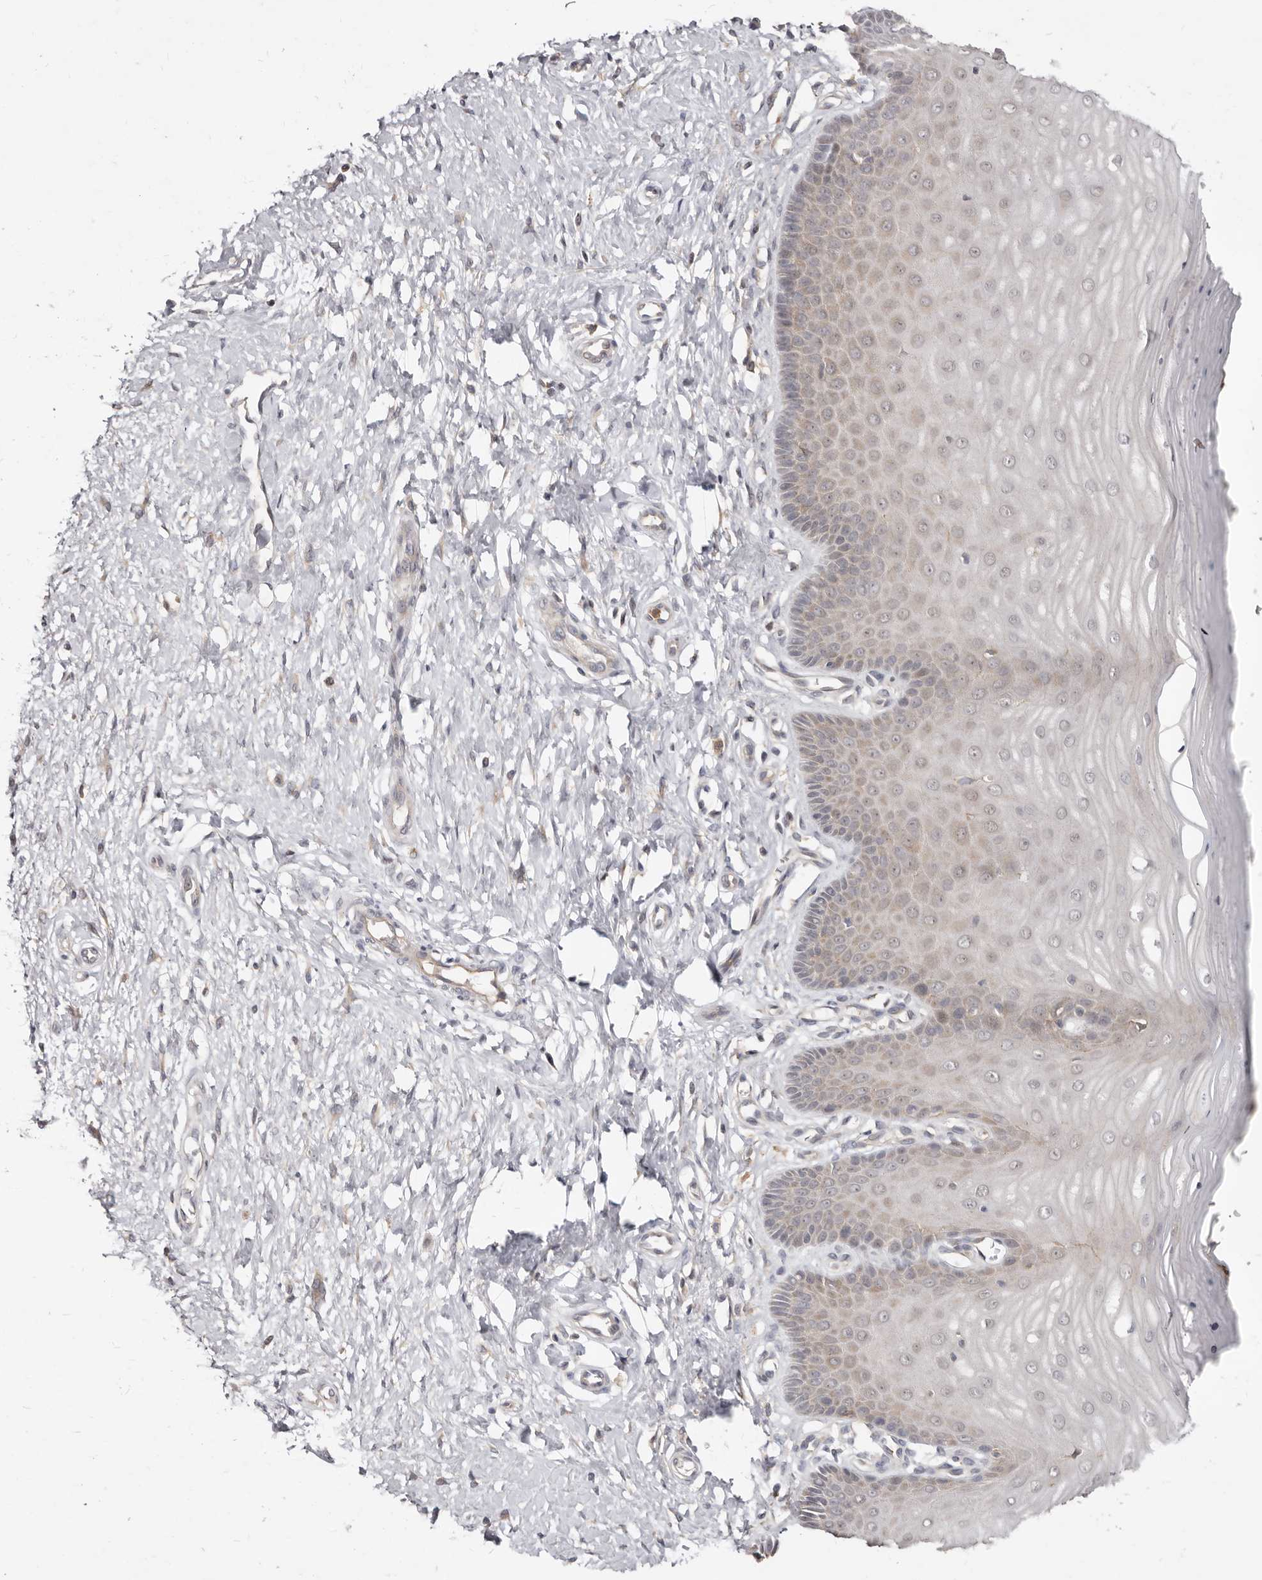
{"staining": {"intensity": "moderate", "quantity": ">75%", "location": "cytoplasmic/membranous"}, "tissue": "cervix", "cell_type": "Glandular cells", "image_type": "normal", "snomed": [{"axis": "morphology", "description": "Normal tissue, NOS"}, {"axis": "topography", "description": "Cervix"}], "caption": "A brown stain highlights moderate cytoplasmic/membranous staining of a protein in glandular cells of unremarkable human cervix.", "gene": "TC2N", "patient": {"sex": "female", "age": 55}}